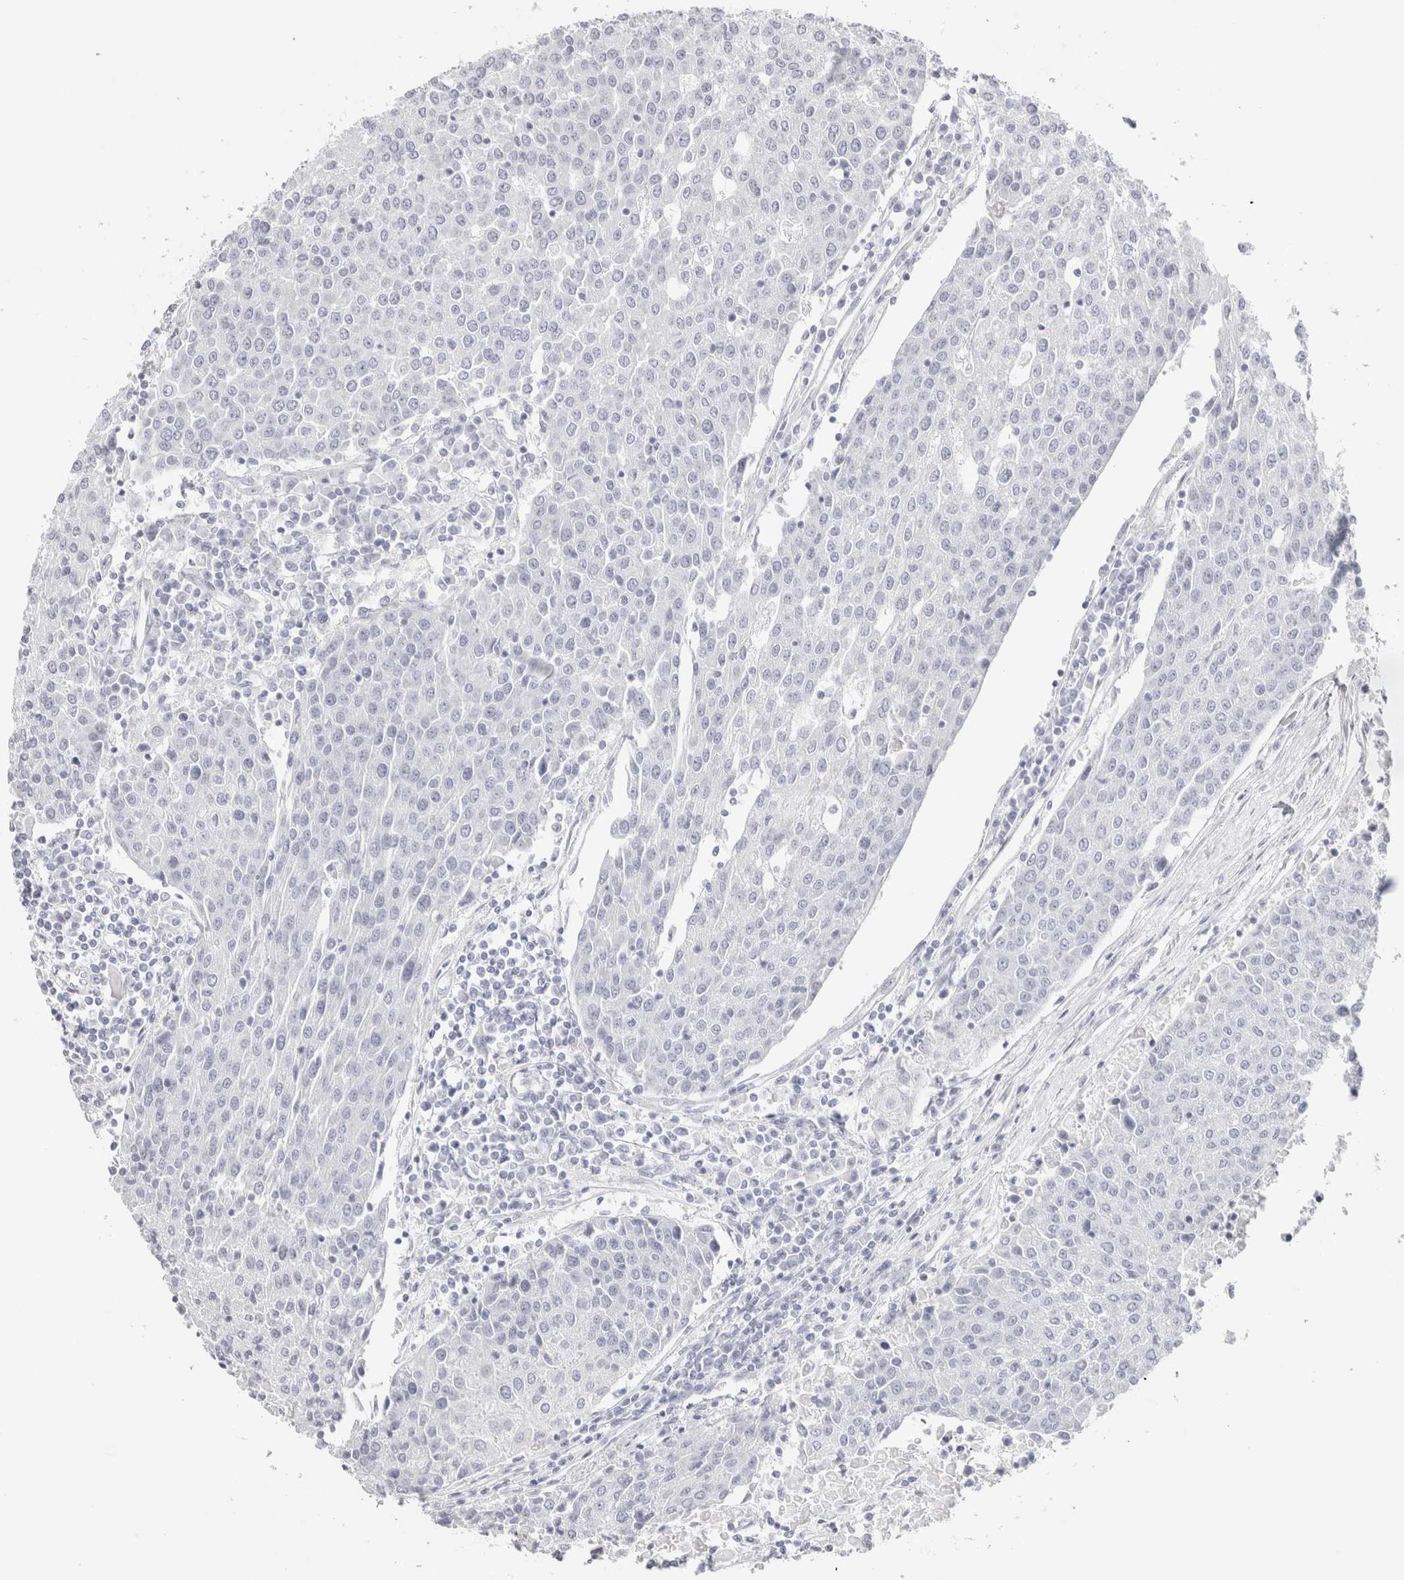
{"staining": {"intensity": "negative", "quantity": "none", "location": "none"}, "tissue": "urothelial cancer", "cell_type": "Tumor cells", "image_type": "cancer", "snomed": [{"axis": "morphology", "description": "Urothelial carcinoma, High grade"}, {"axis": "topography", "description": "Urinary bladder"}], "caption": "Tumor cells are negative for protein expression in human high-grade urothelial carcinoma.", "gene": "GARIN1A", "patient": {"sex": "female", "age": 85}}